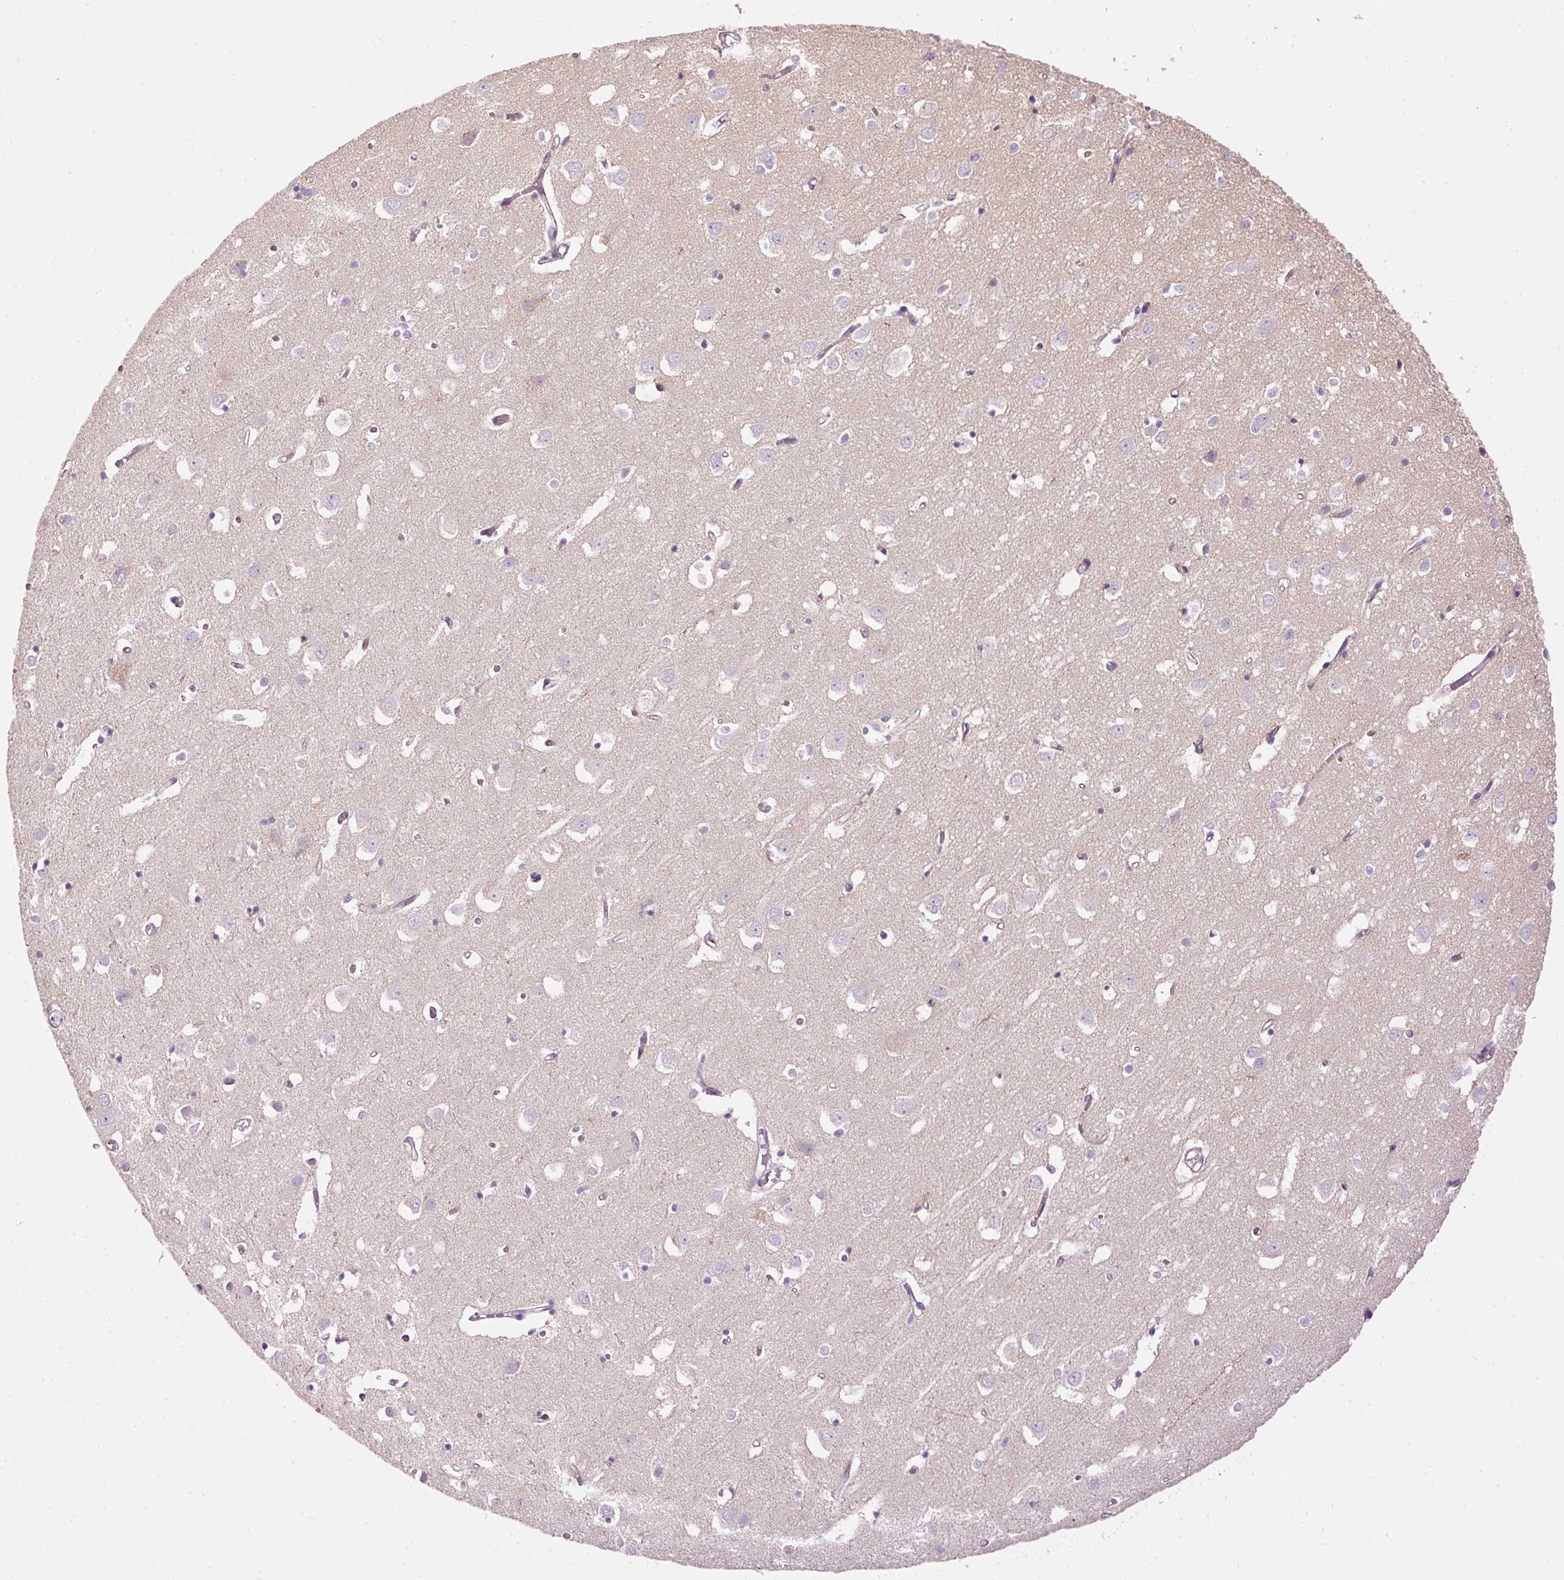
{"staining": {"intensity": "moderate", "quantity": "<25%", "location": "cytoplasmic/membranous"}, "tissue": "cerebral cortex", "cell_type": "Endothelial cells", "image_type": "normal", "snomed": [{"axis": "morphology", "description": "Normal tissue, NOS"}, {"axis": "topography", "description": "Cerebral cortex"}], "caption": "Immunohistochemistry micrograph of normal cerebral cortex: human cerebral cortex stained using immunohistochemistry displays low levels of moderate protein expression localized specifically in the cytoplasmic/membranous of endothelial cells, appearing as a cytoplasmic/membranous brown color.", "gene": "SRC", "patient": {"sex": "male", "age": 70}}